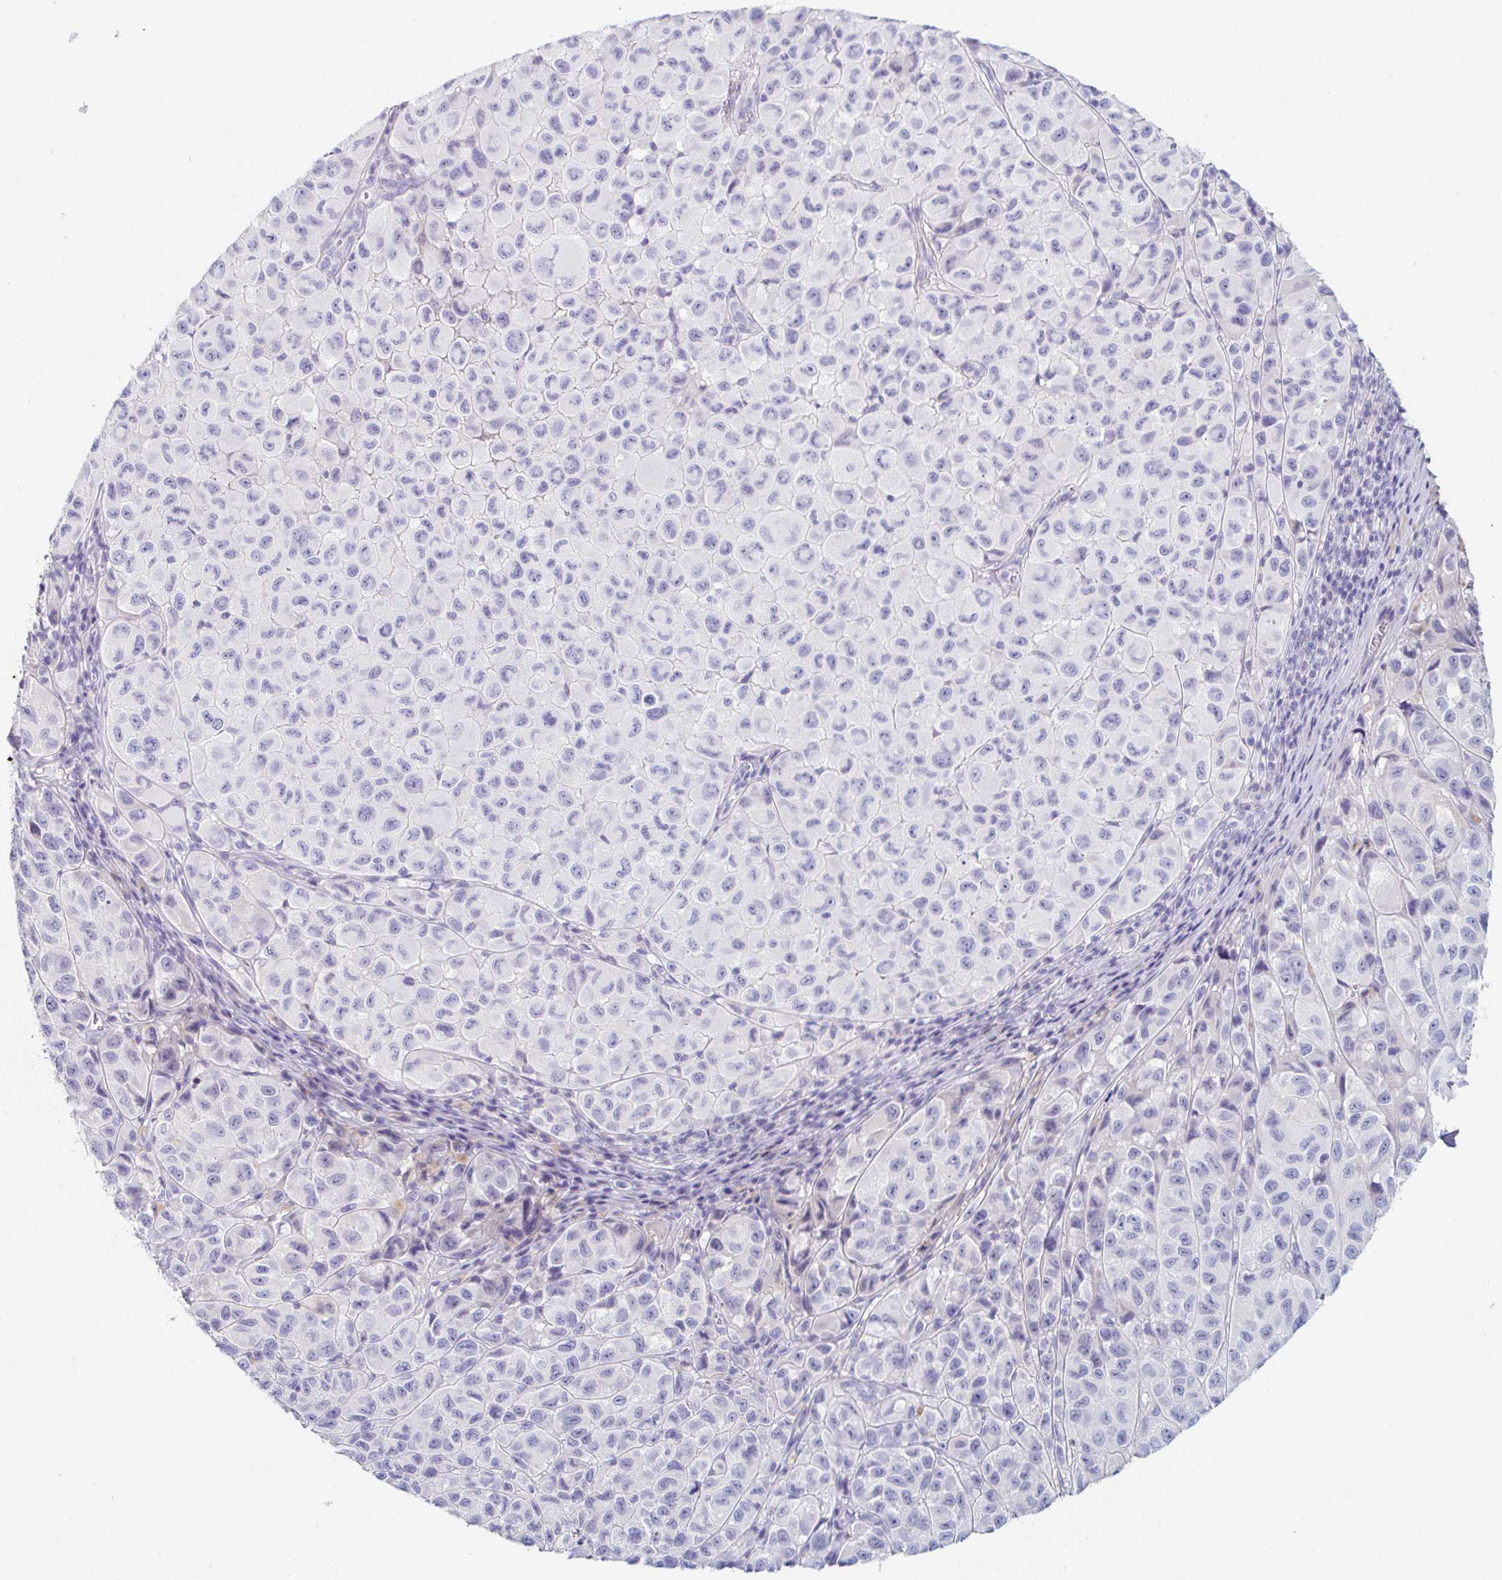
{"staining": {"intensity": "negative", "quantity": "none", "location": "none"}, "tissue": "melanoma", "cell_type": "Tumor cells", "image_type": "cancer", "snomed": [{"axis": "morphology", "description": "Malignant melanoma, NOS"}, {"axis": "topography", "description": "Skin"}], "caption": "The micrograph shows no staining of tumor cells in malignant melanoma.", "gene": "TEX44", "patient": {"sex": "male", "age": 93}}